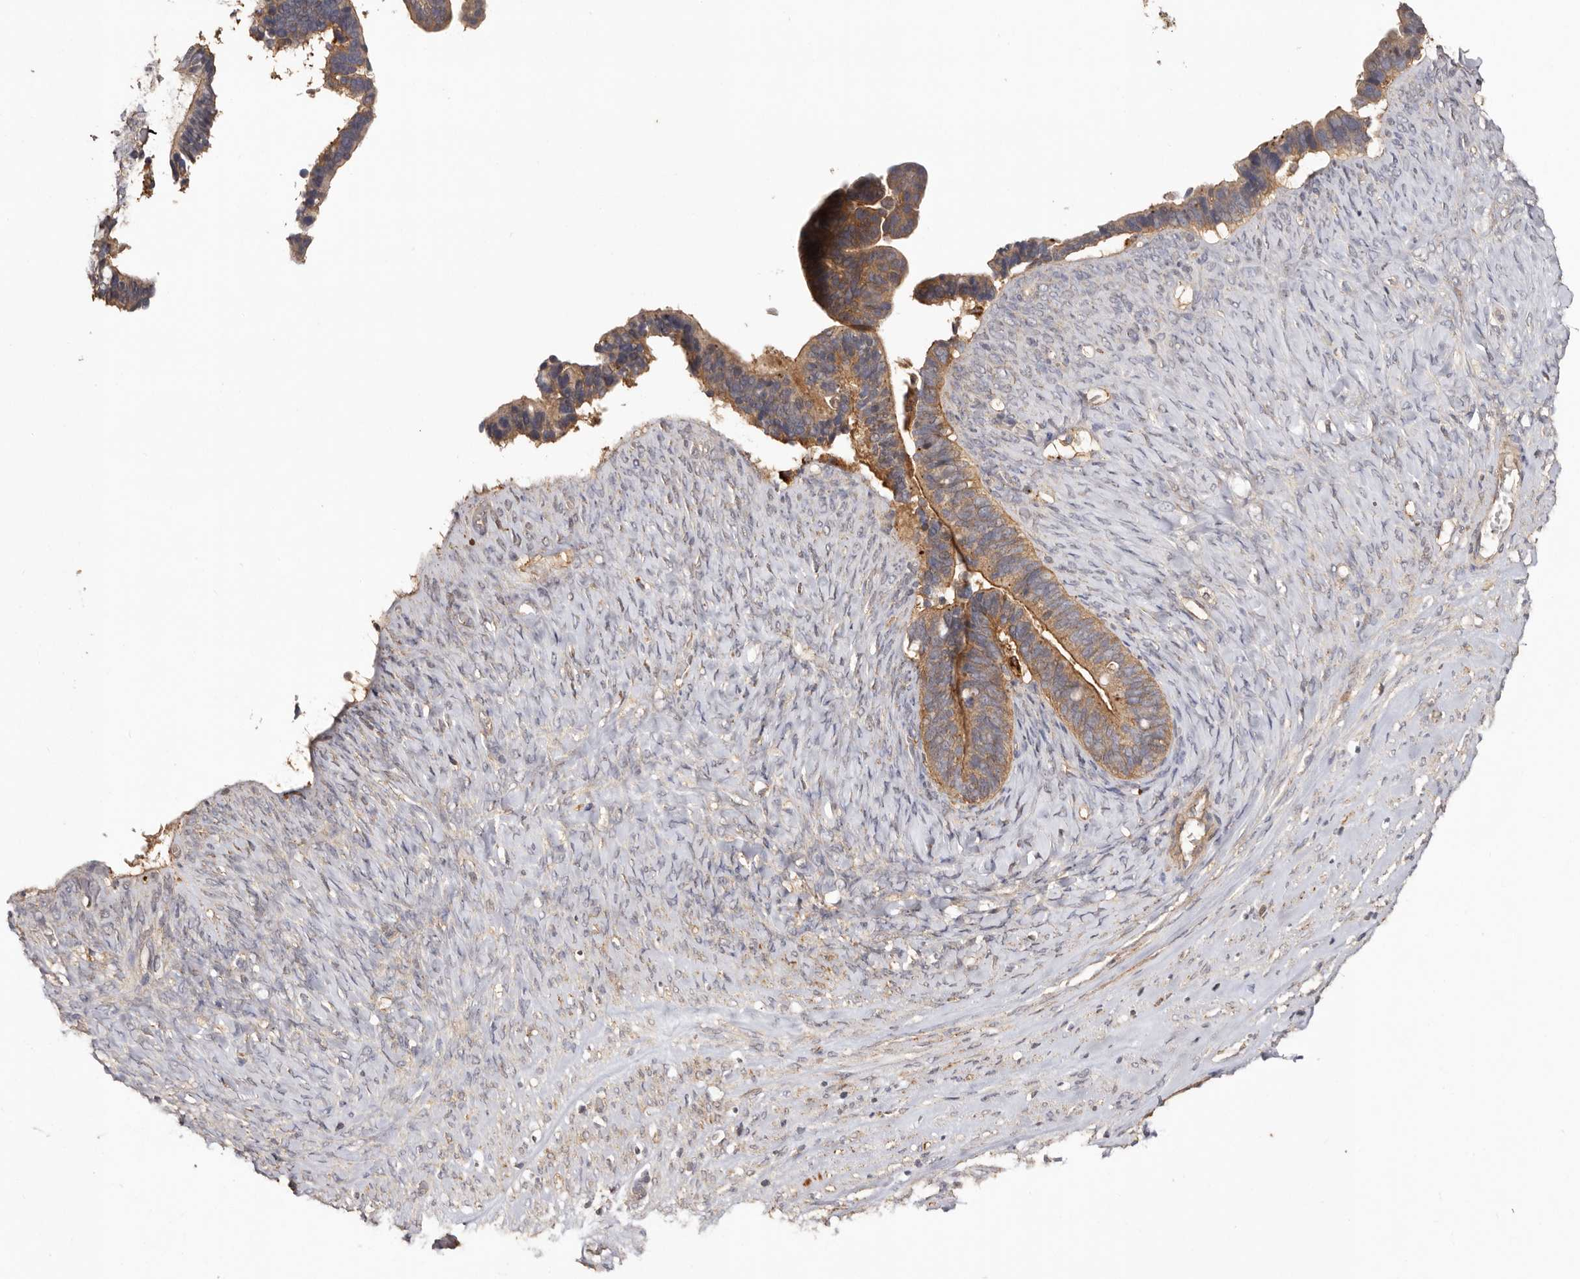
{"staining": {"intensity": "moderate", "quantity": ">75%", "location": "cytoplasmic/membranous"}, "tissue": "ovarian cancer", "cell_type": "Tumor cells", "image_type": "cancer", "snomed": [{"axis": "morphology", "description": "Cystadenocarcinoma, serous, NOS"}, {"axis": "topography", "description": "Ovary"}], "caption": "This histopathology image displays IHC staining of human ovarian cancer, with medium moderate cytoplasmic/membranous positivity in about >75% of tumor cells.", "gene": "RWDD1", "patient": {"sex": "female", "age": 56}}